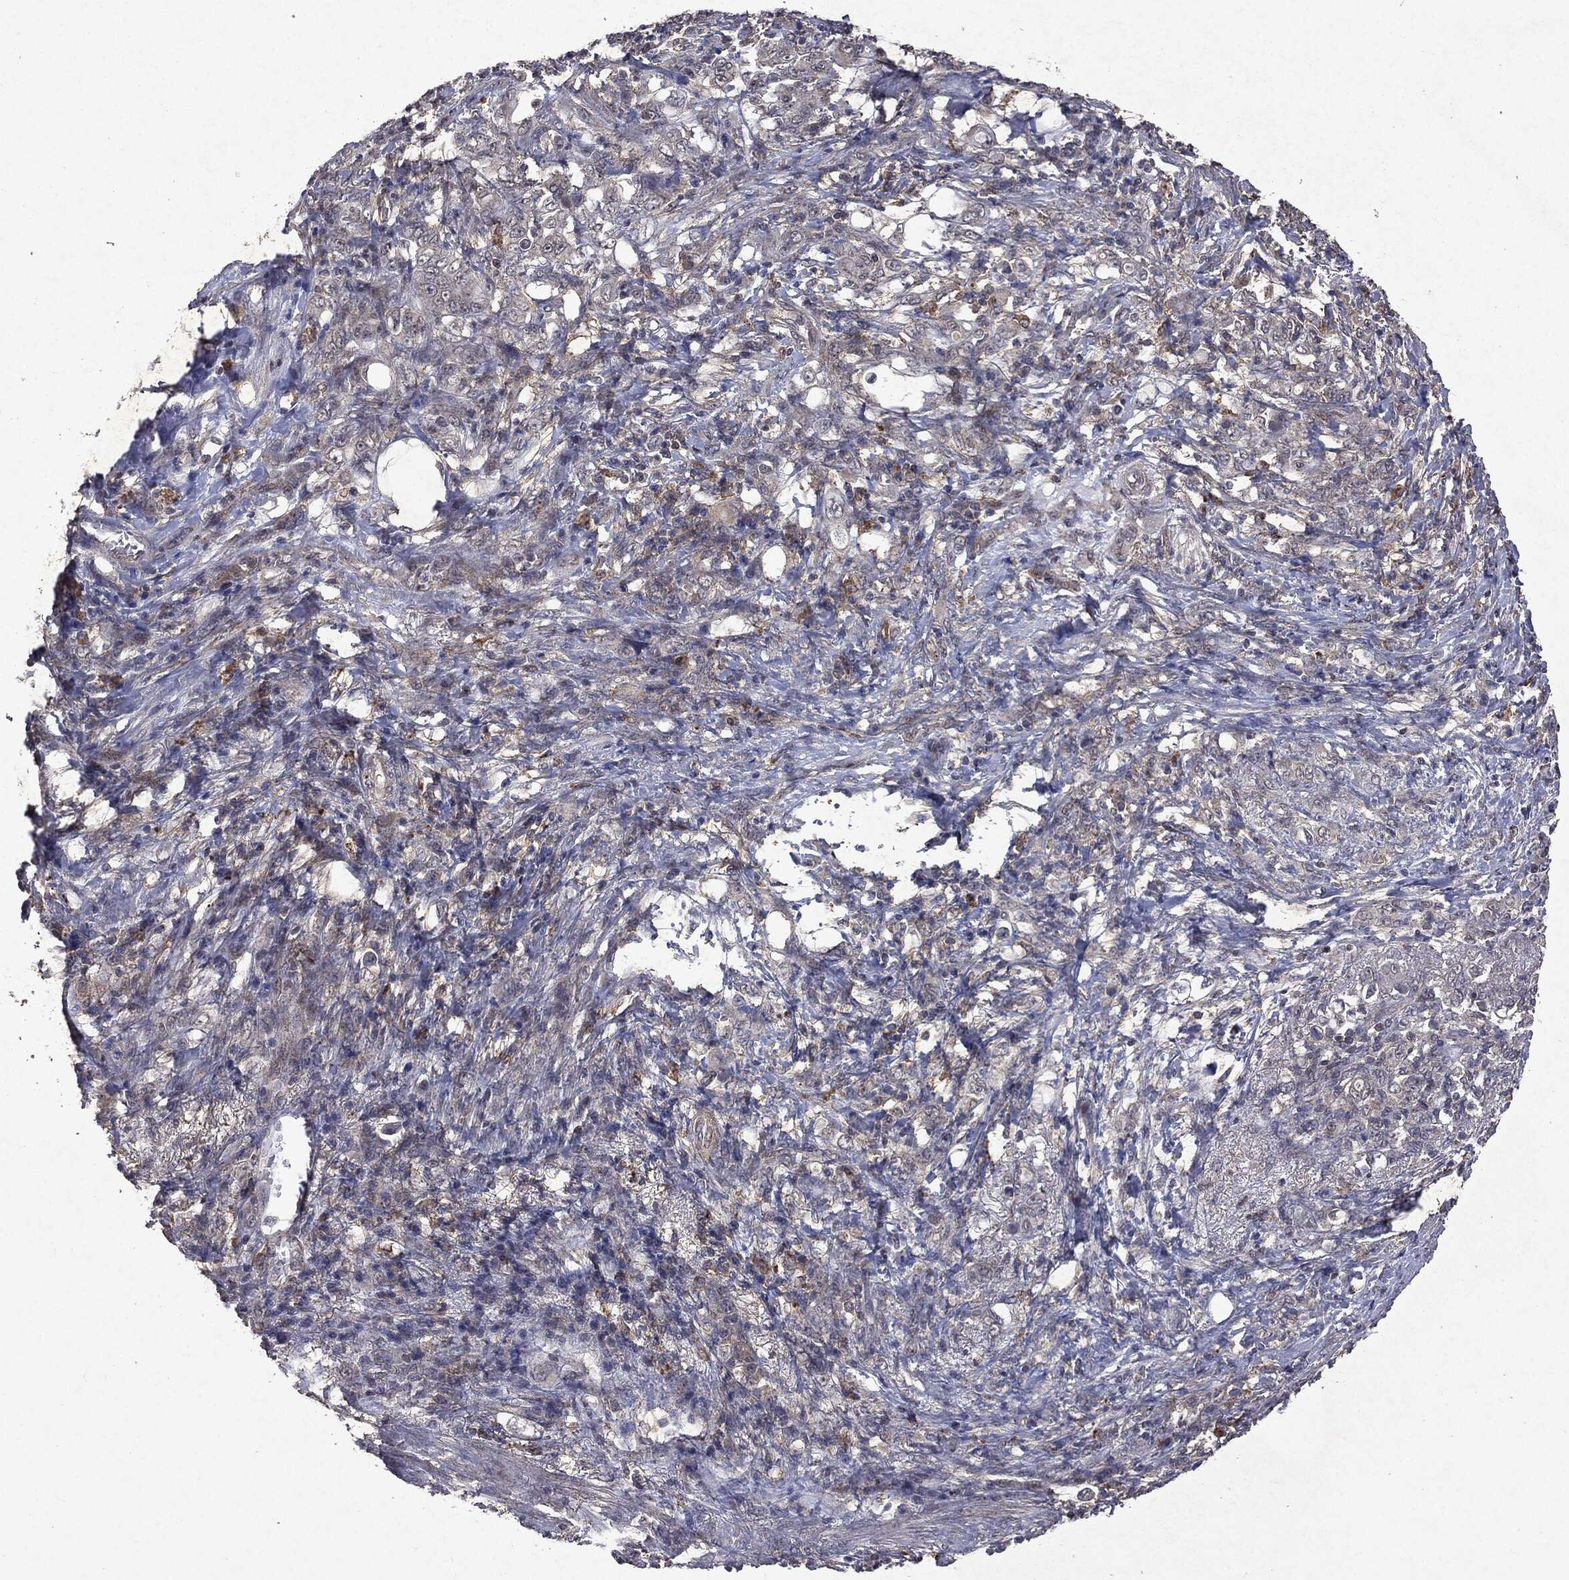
{"staining": {"intensity": "negative", "quantity": "none", "location": "none"}, "tissue": "stomach cancer", "cell_type": "Tumor cells", "image_type": "cancer", "snomed": [{"axis": "morphology", "description": "Normal tissue, NOS"}, {"axis": "morphology", "description": "Adenocarcinoma, NOS"}, {"axis": "topography", "description": "Stomach"}], "caption": "Immunohistochemical staining of stomach cancer (adenocarcinoma) reveals no significant staining in tumor cells.", "gene": "PTEN", "patient": {"sex": "female", "age": 79}}